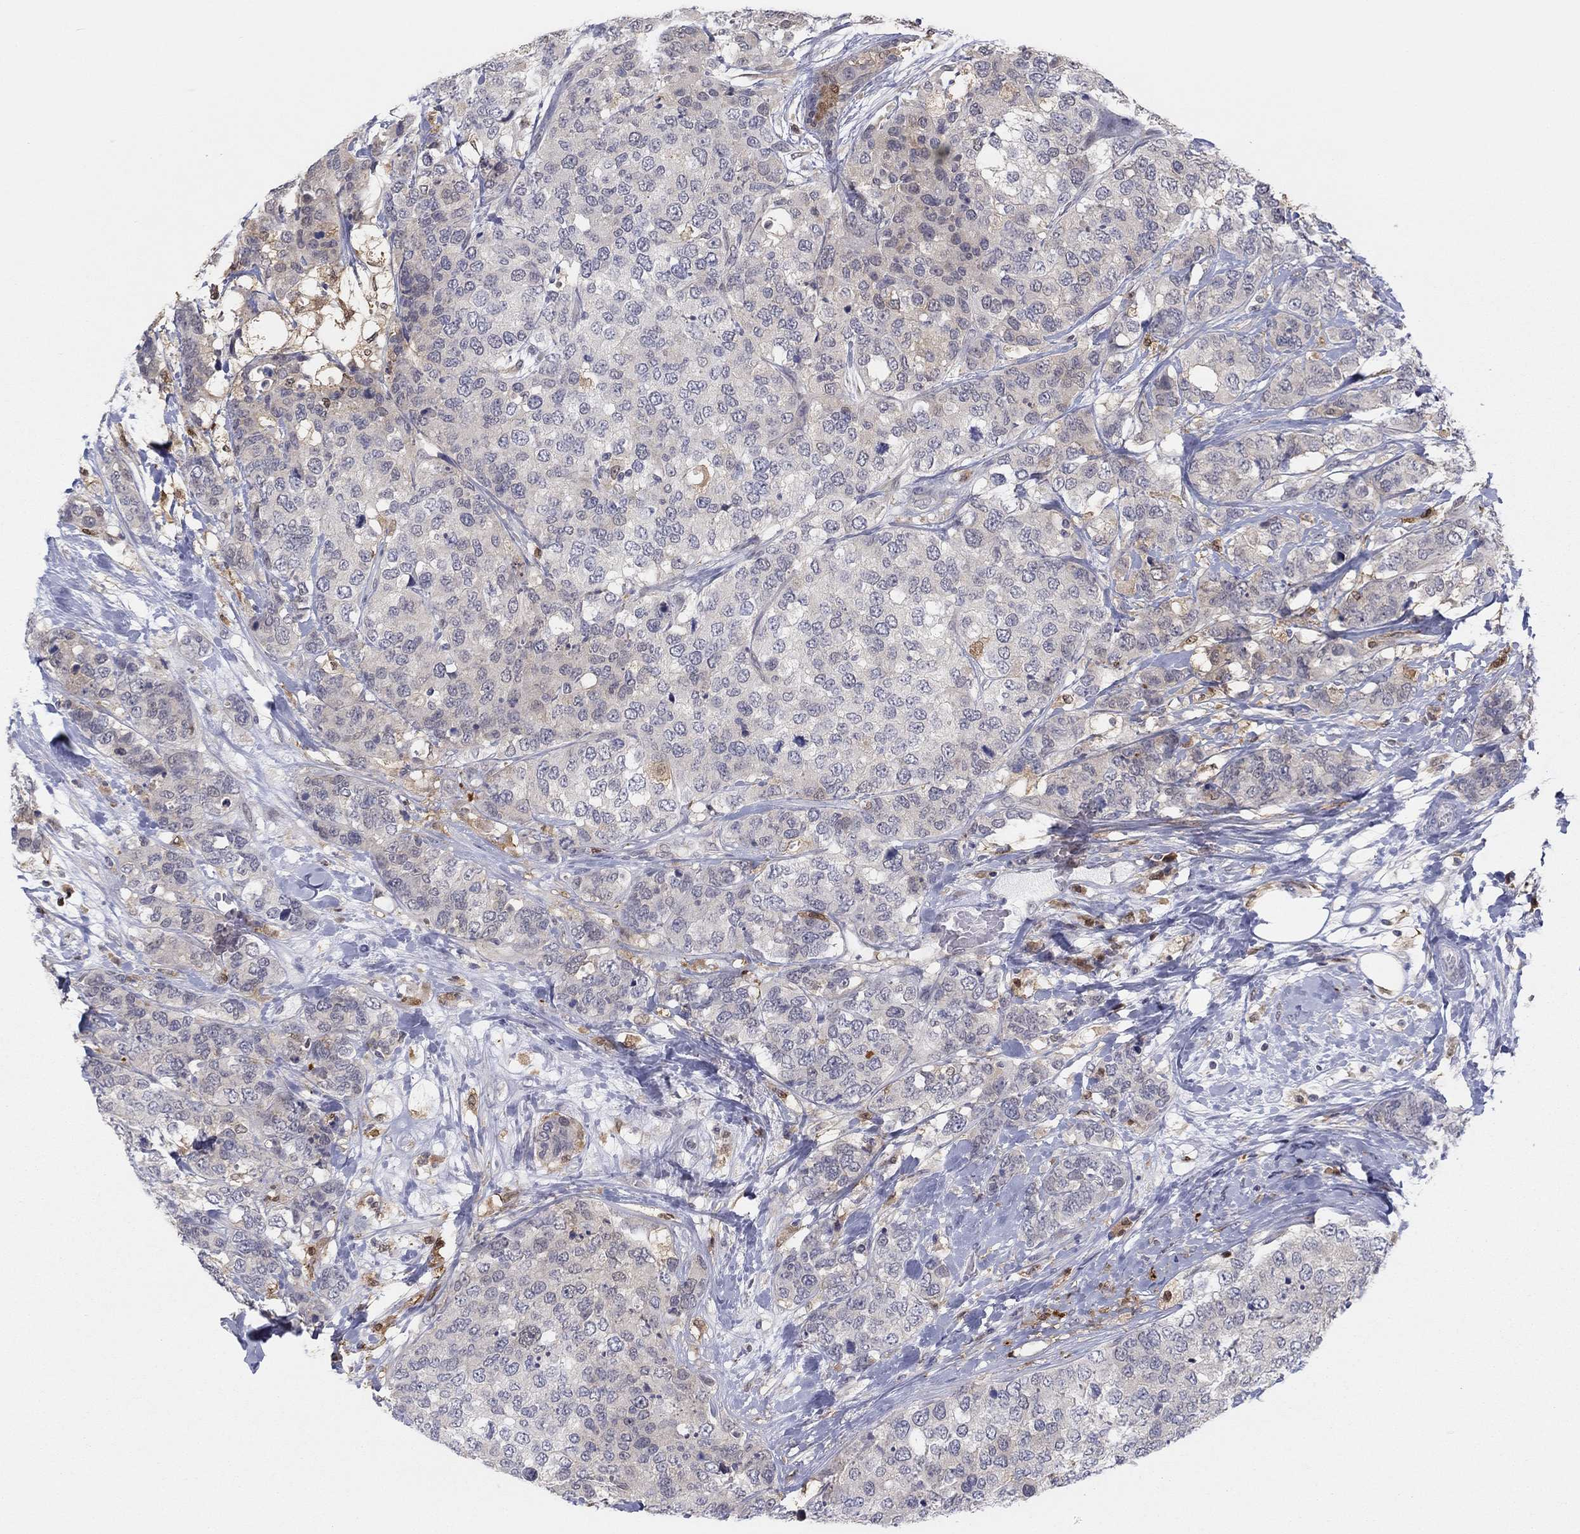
{"staining": {"intensity": "weak", "quantity": "<25%", "location": "cytoplasmic/membranous"}, "tissue": "breast cancer", "cell_type": "Tumor cells", "image_type": "cancer", "snomed": [{"axis": "morphology", "description": "Lobular carcinoma"}, {"axis": "topography", "description": "Breast"}], "caption": "This is an immunohistochemistry (IHC) image of human breast cancer. There is no staining in tumor cells.", "gene": "PDXK", "patient": {"sex": "female", "age": 59}}